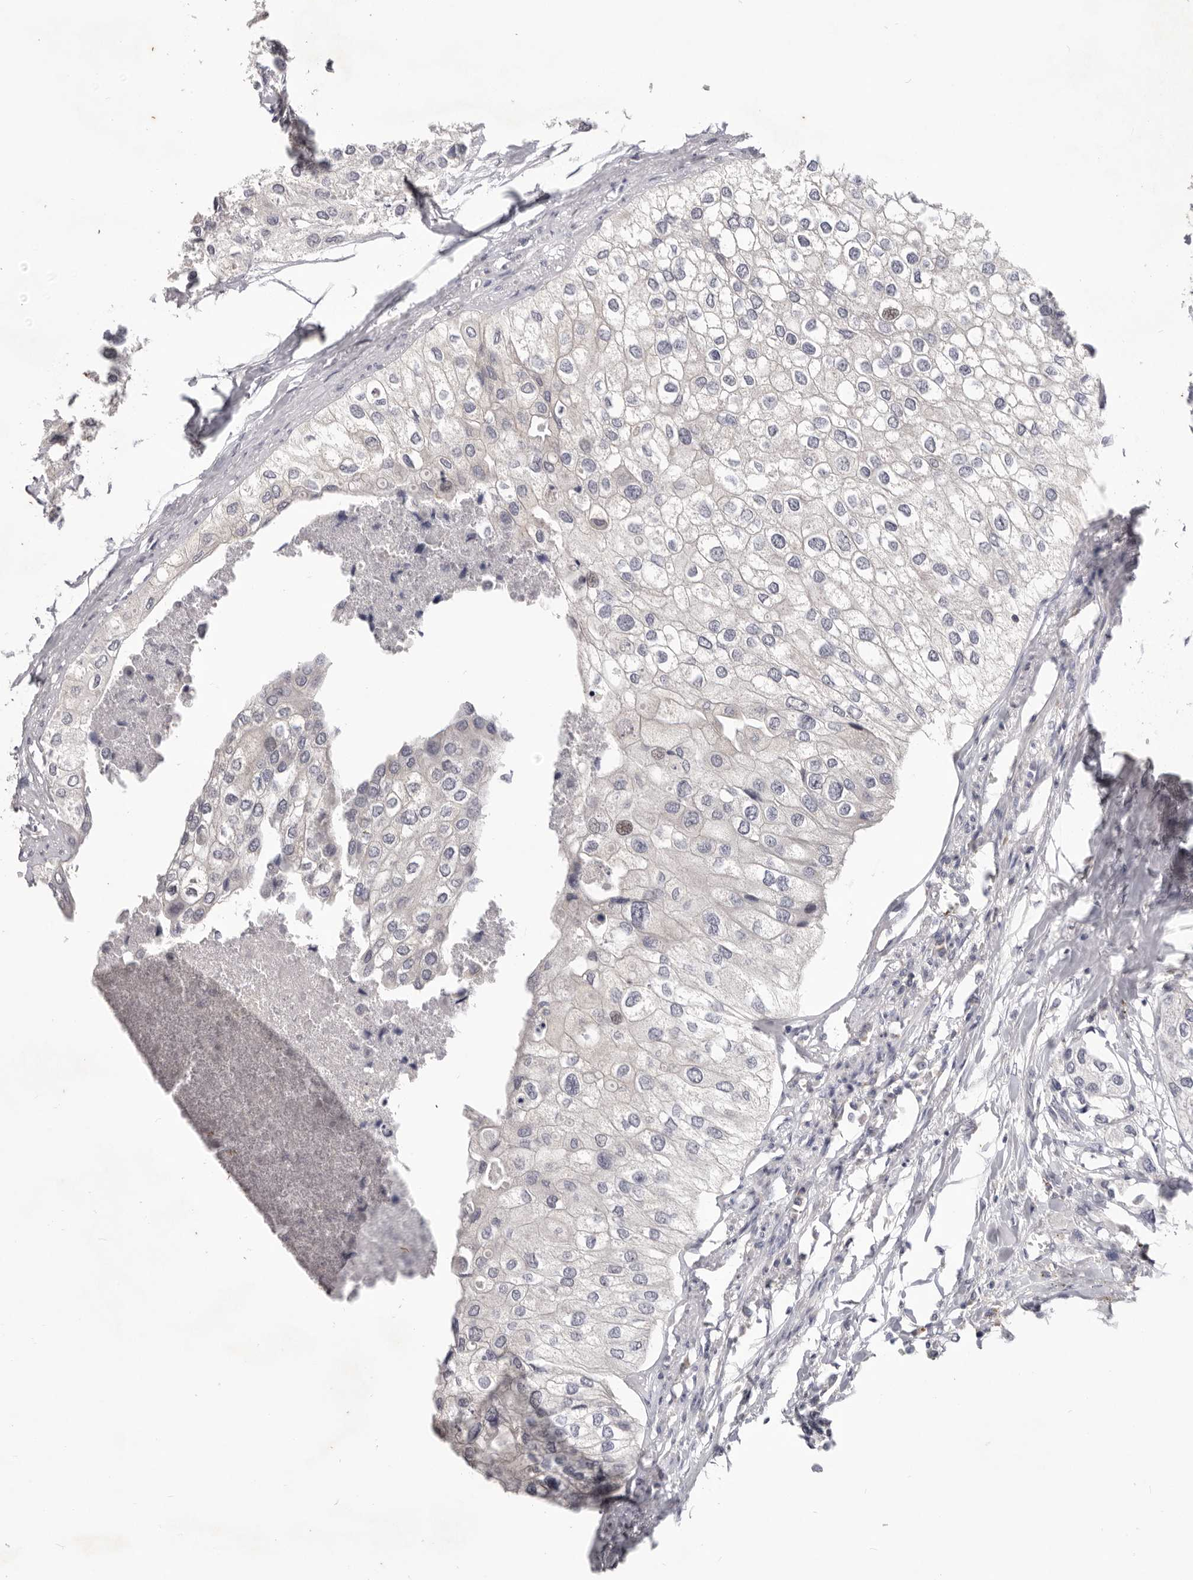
{"staining": {"intensity": "negative", "quantity": "none", "location": "none"}, "tissue": "urothelial cancer", "cell_type": "Tumor cells", "image_type": "cancer", "snomed": [{"axis": "morphology", "description": "Urothelial carcinoma, High grade"}, {"axis": "topography", "description": "Urinary bladder"}], "caption": "This is a photomicrograph of immunohistochemistry (IHC) staining of urothelial carcinoma (high-grade), which shows no expression in tumor cells.", "gene": "WDR77", "patient": {"sex": "male", "age": 64}}